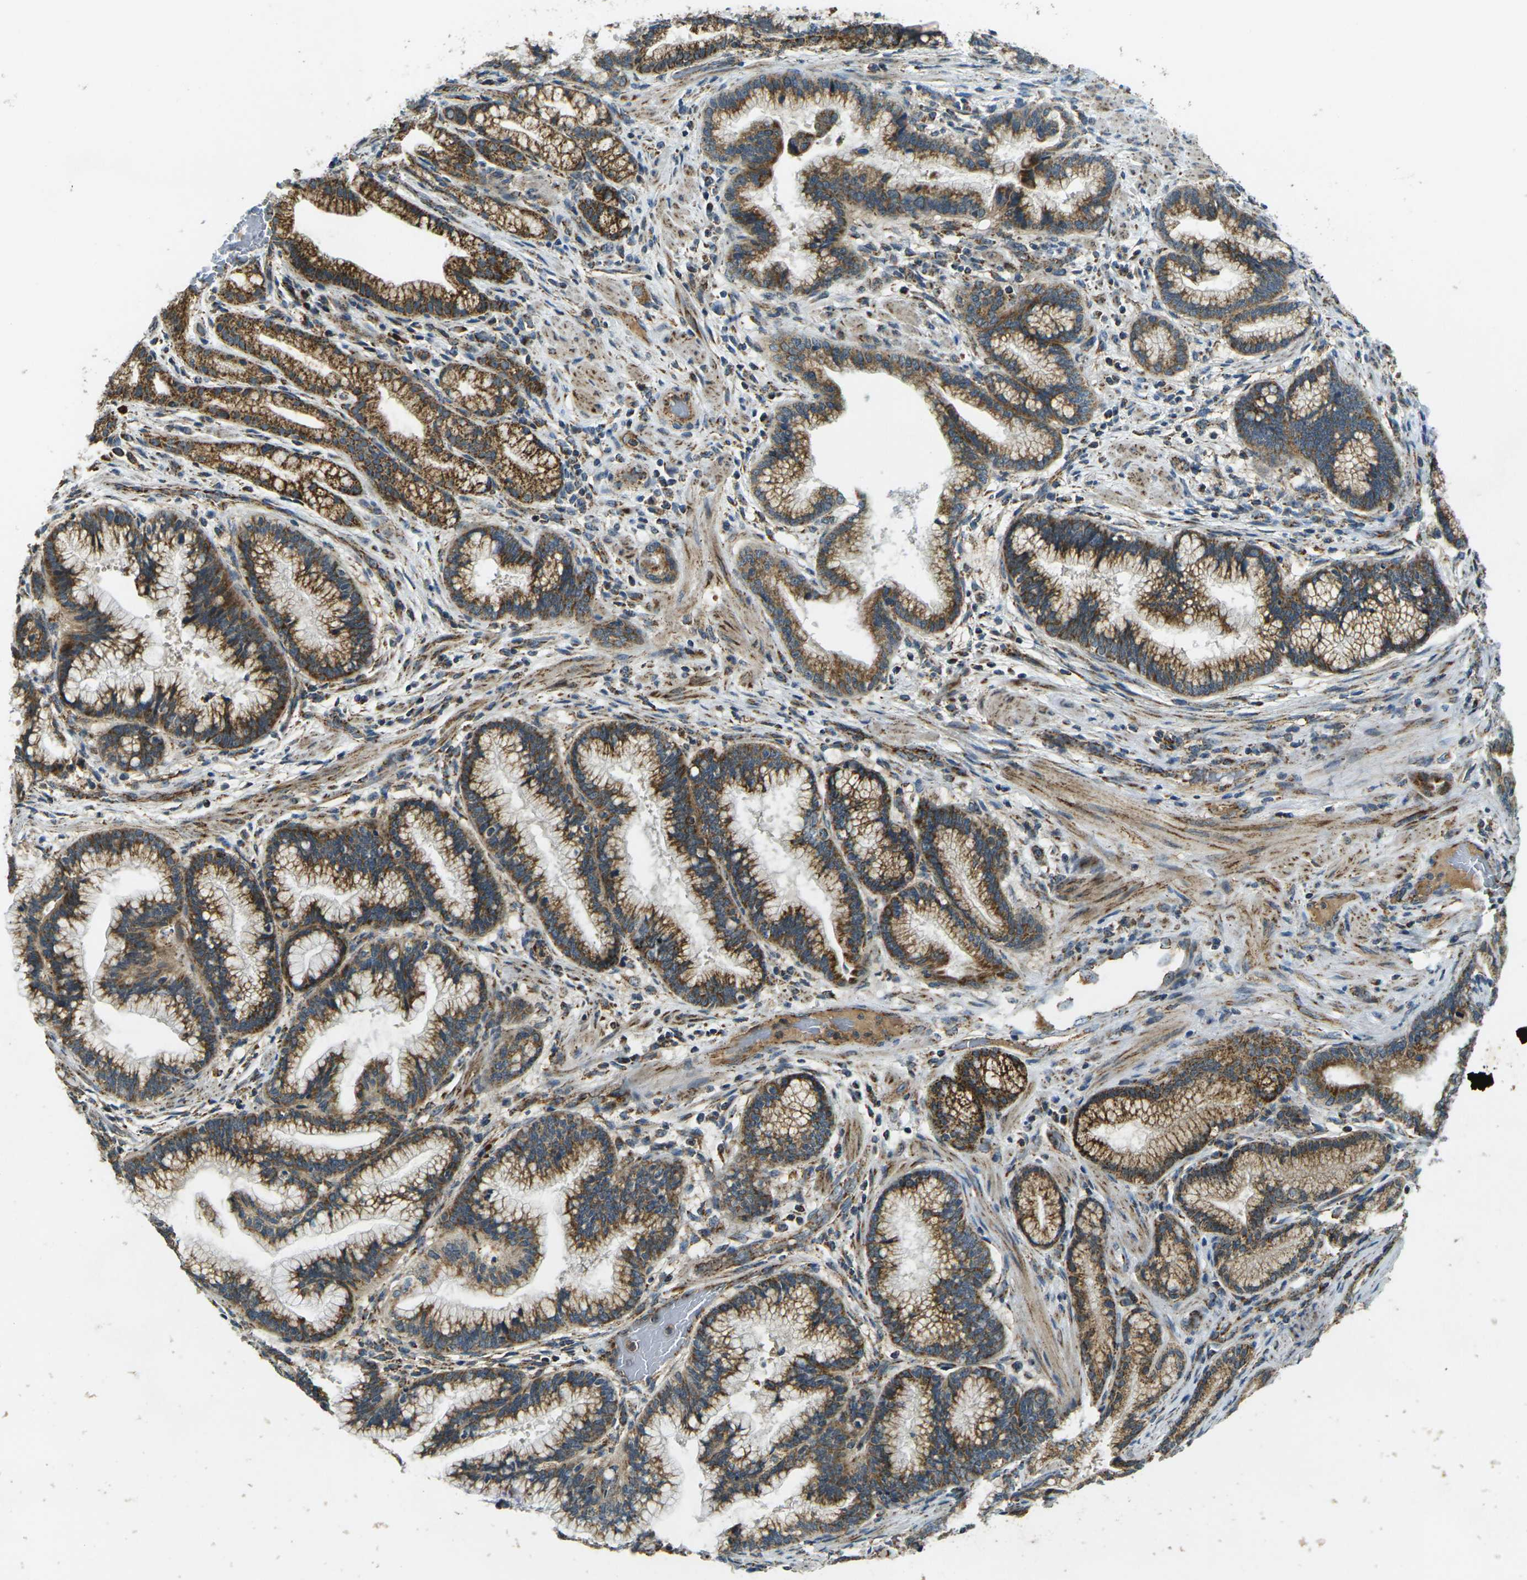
{"staining": {"intensity": "strong", "quantity": ">75%", "location": "cytoplasmic/membranous"}, "tissue": "pancreatic cancer", "cell_type": "Tumor cells", "image_type": "cancer", "snomed": [{"axis": "morphology", "description": "Adenocarcinoma, NOS"}, {"axis": "topography", "description": "Pancreas"}], "caption": "Pancreatic adenocarcinoma tissue shows strong cytoplasmic/membranous positivity in approximately >75% of tumor cells (DAB = brown stain, brightfield microscopy at high magnification).", "gene": "IGF1R", "patient": {"sex": "female", "age": 64}}